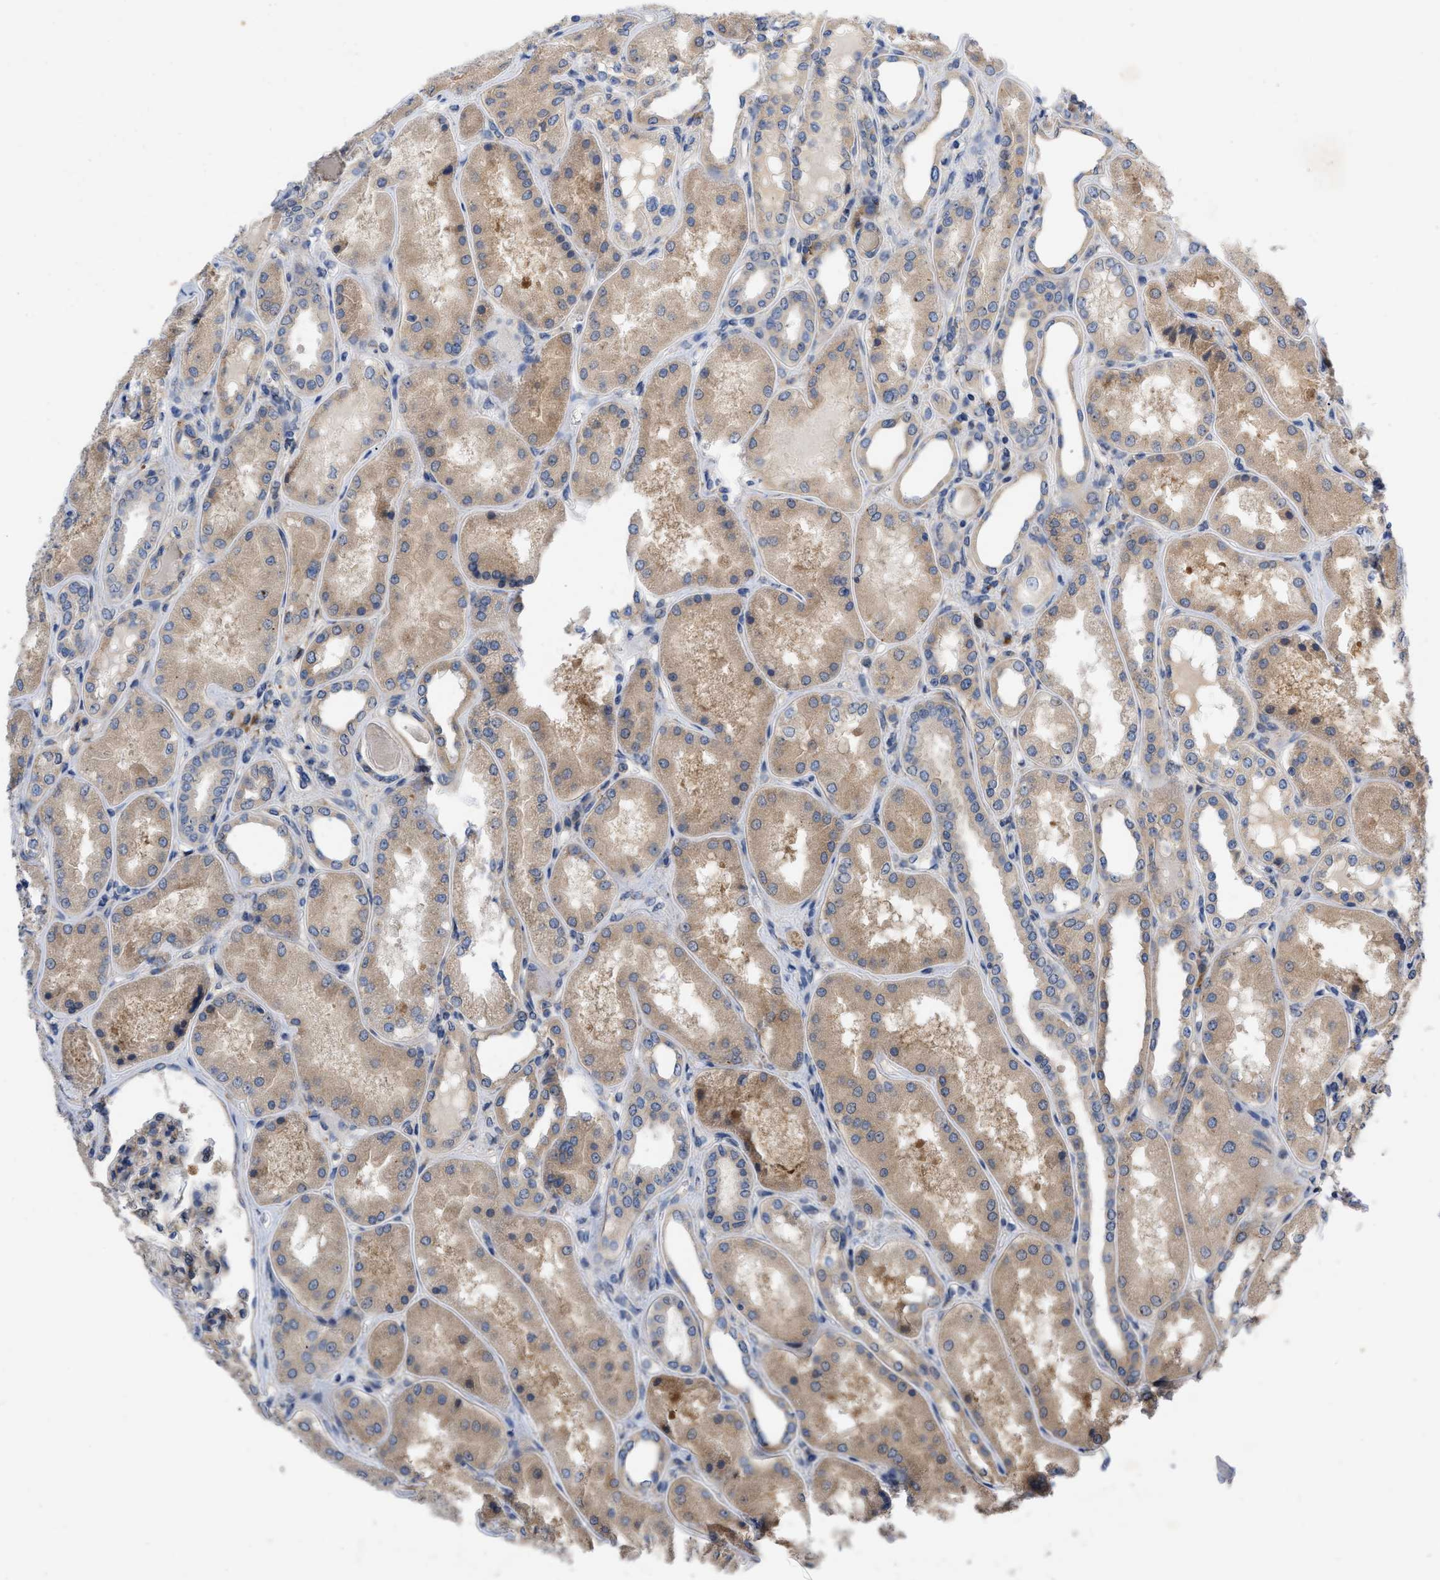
{"staining": {"intensity": "moderate", "quantity": "25%-75%", "location": "cytoplasmic/membranous"}, "tissue": "kidney", "cell_type": "Cells in glomeruli", "image_type": "normal", "snomed": [{"axis": "morphology", "description": "Normal tissue, NOS"}, {"axis": "topography", "description": "Kidney"}], "caption": "Immunohistochemical staining of benign kidney reveals medium levels of moderate cytoplasmic/membranous expression in approximately 25%-75% of cells in glomeruli. The staining was performed using DAB, with brown indicating positive protein expression. Nuclei are stained blue with hematoxylin.", "gene": "TMEM131", "patient": {"sex": "female", "age": 56}}